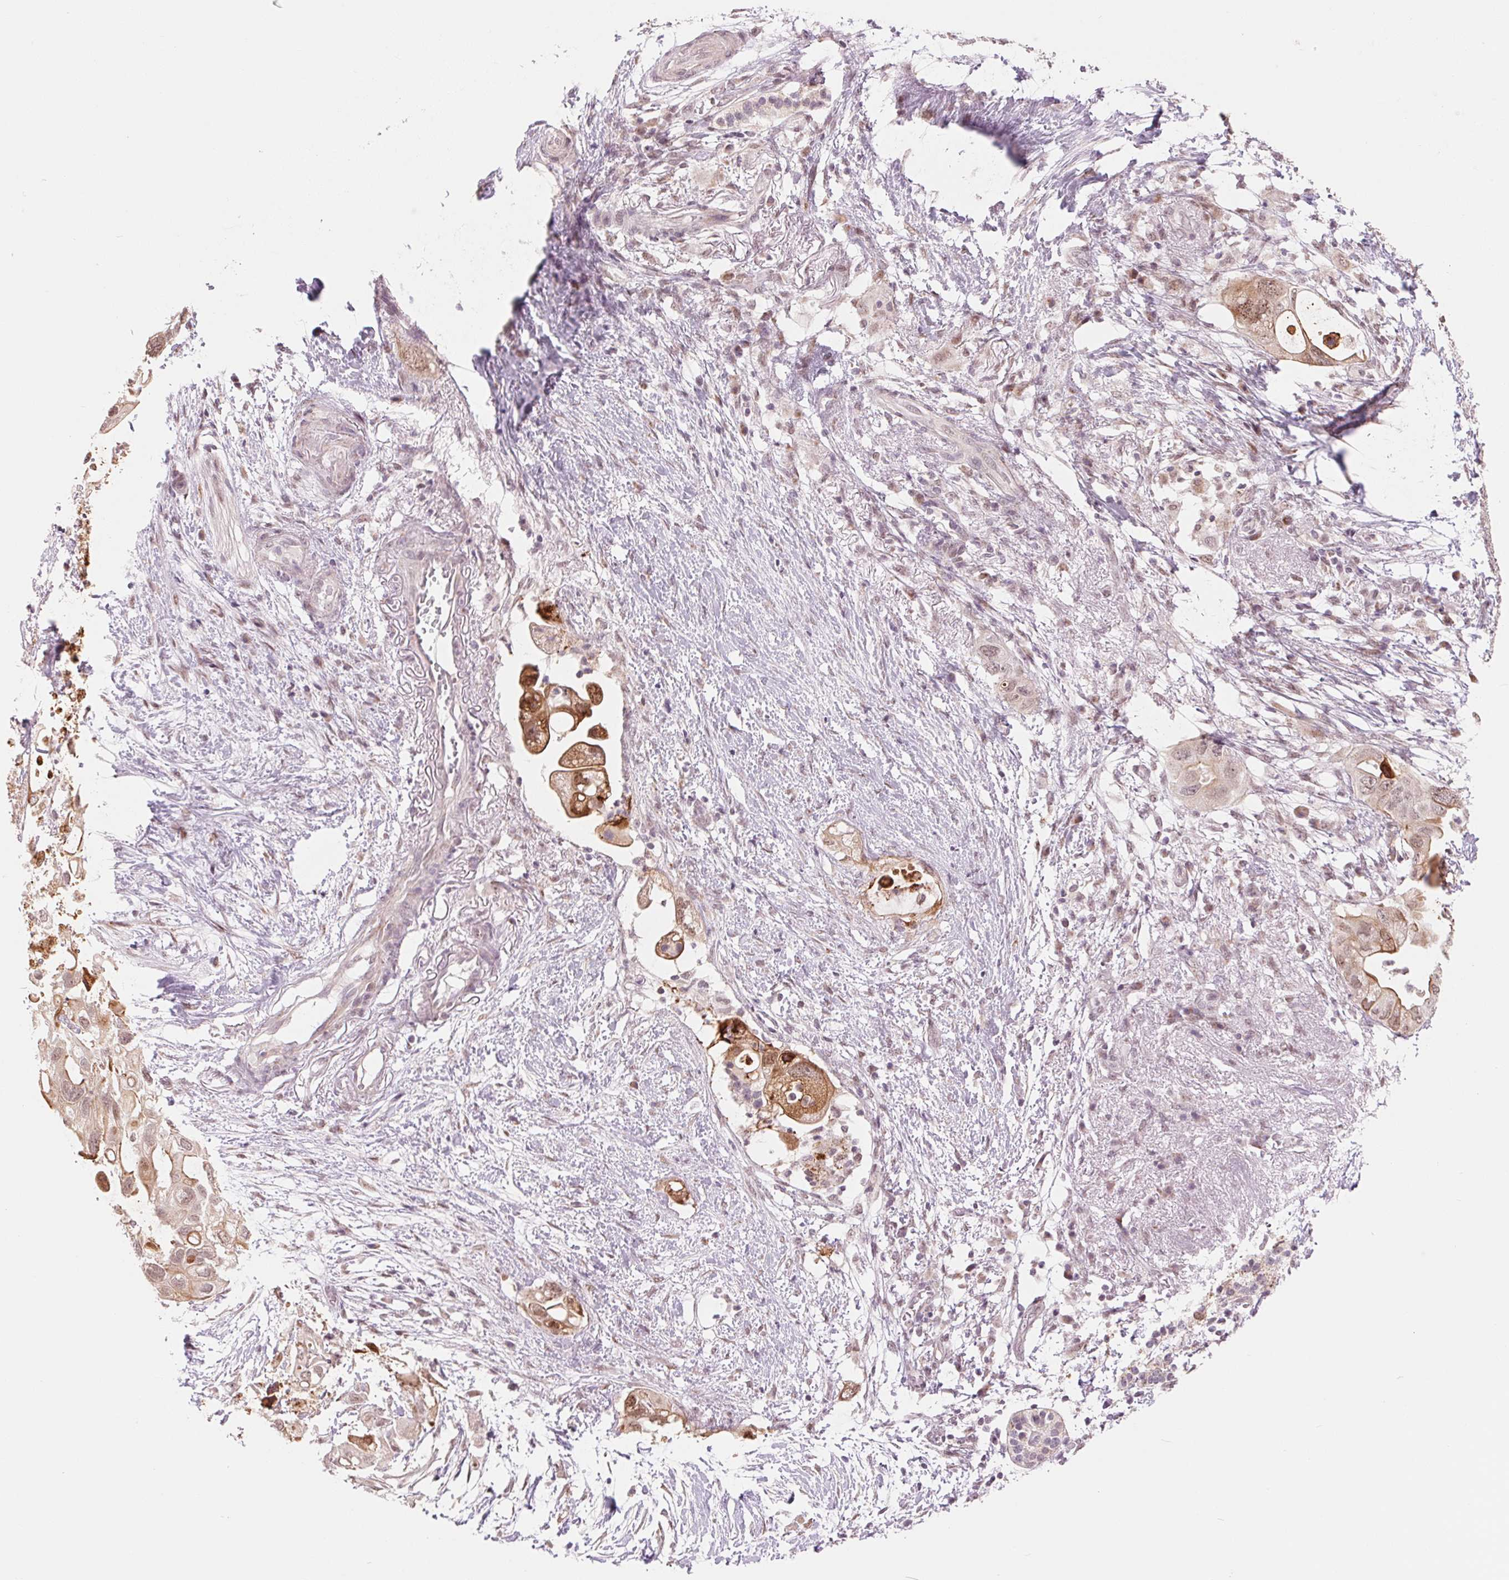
{"staining": {"intensity": "moderate", "quantity": ">75%", "location": "cytoplasmic/membranous"}, "tissue": "pancreatic cancer", "cell_type": "Tumor cells", "image_type": "cancer", "snomed": [{"axis": "morphology", "description": "Adenocarcinoma, NOS"}, {"axis": "topography", "description": "Pancreas"}], "caption": "Brown immunohistochemical staining in human pancreatic cancer (adenocarcinoma) displays moderate cytoplasmic/membranous staining in about >75% of tumor cells. Using DAB (3,3'-diaminobenzidine) (brown) and hematoxylin (blue) stains, captured at high magnification using brightfield microscopy.", "gene": "ARHGAP32", "patient": {"sex": "female", "age": 72}}